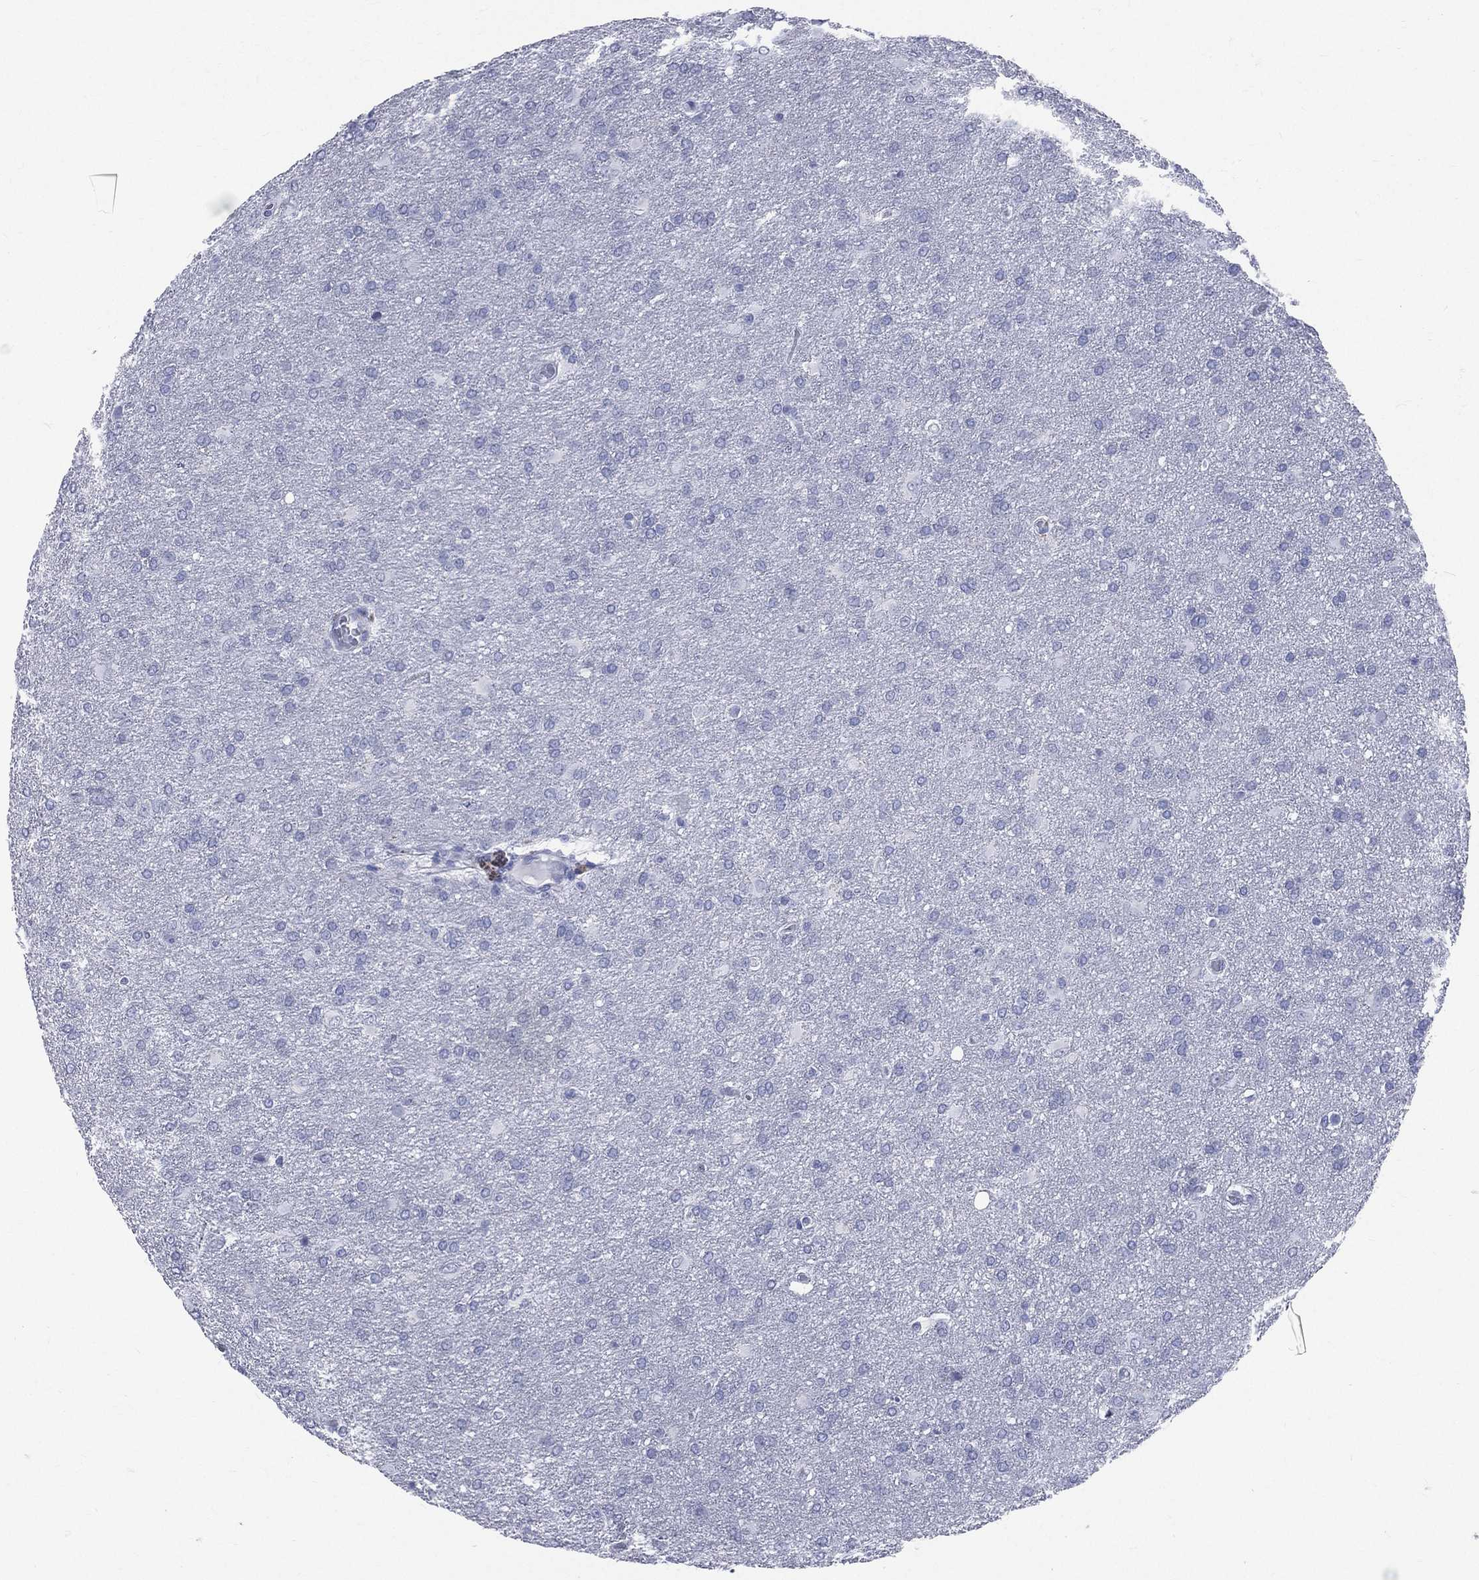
{"staining": {"intensity": "negative", "quantity": "none", "location": "none"}, "tissue": "glioma", "cell_type": "Tumor cells", "image_type": "cancer", "snomed": [{"axis": "morphology", "description": "Glioma, malignant, High grade"}, {"axis": "topography", "description": "Brain"}], "caption": "Immunohistochemical staining of glioma reveals no significant expression in tumor cells.", "gene": "MLLT10", "patient": {"sex": "male", "age": 68}}